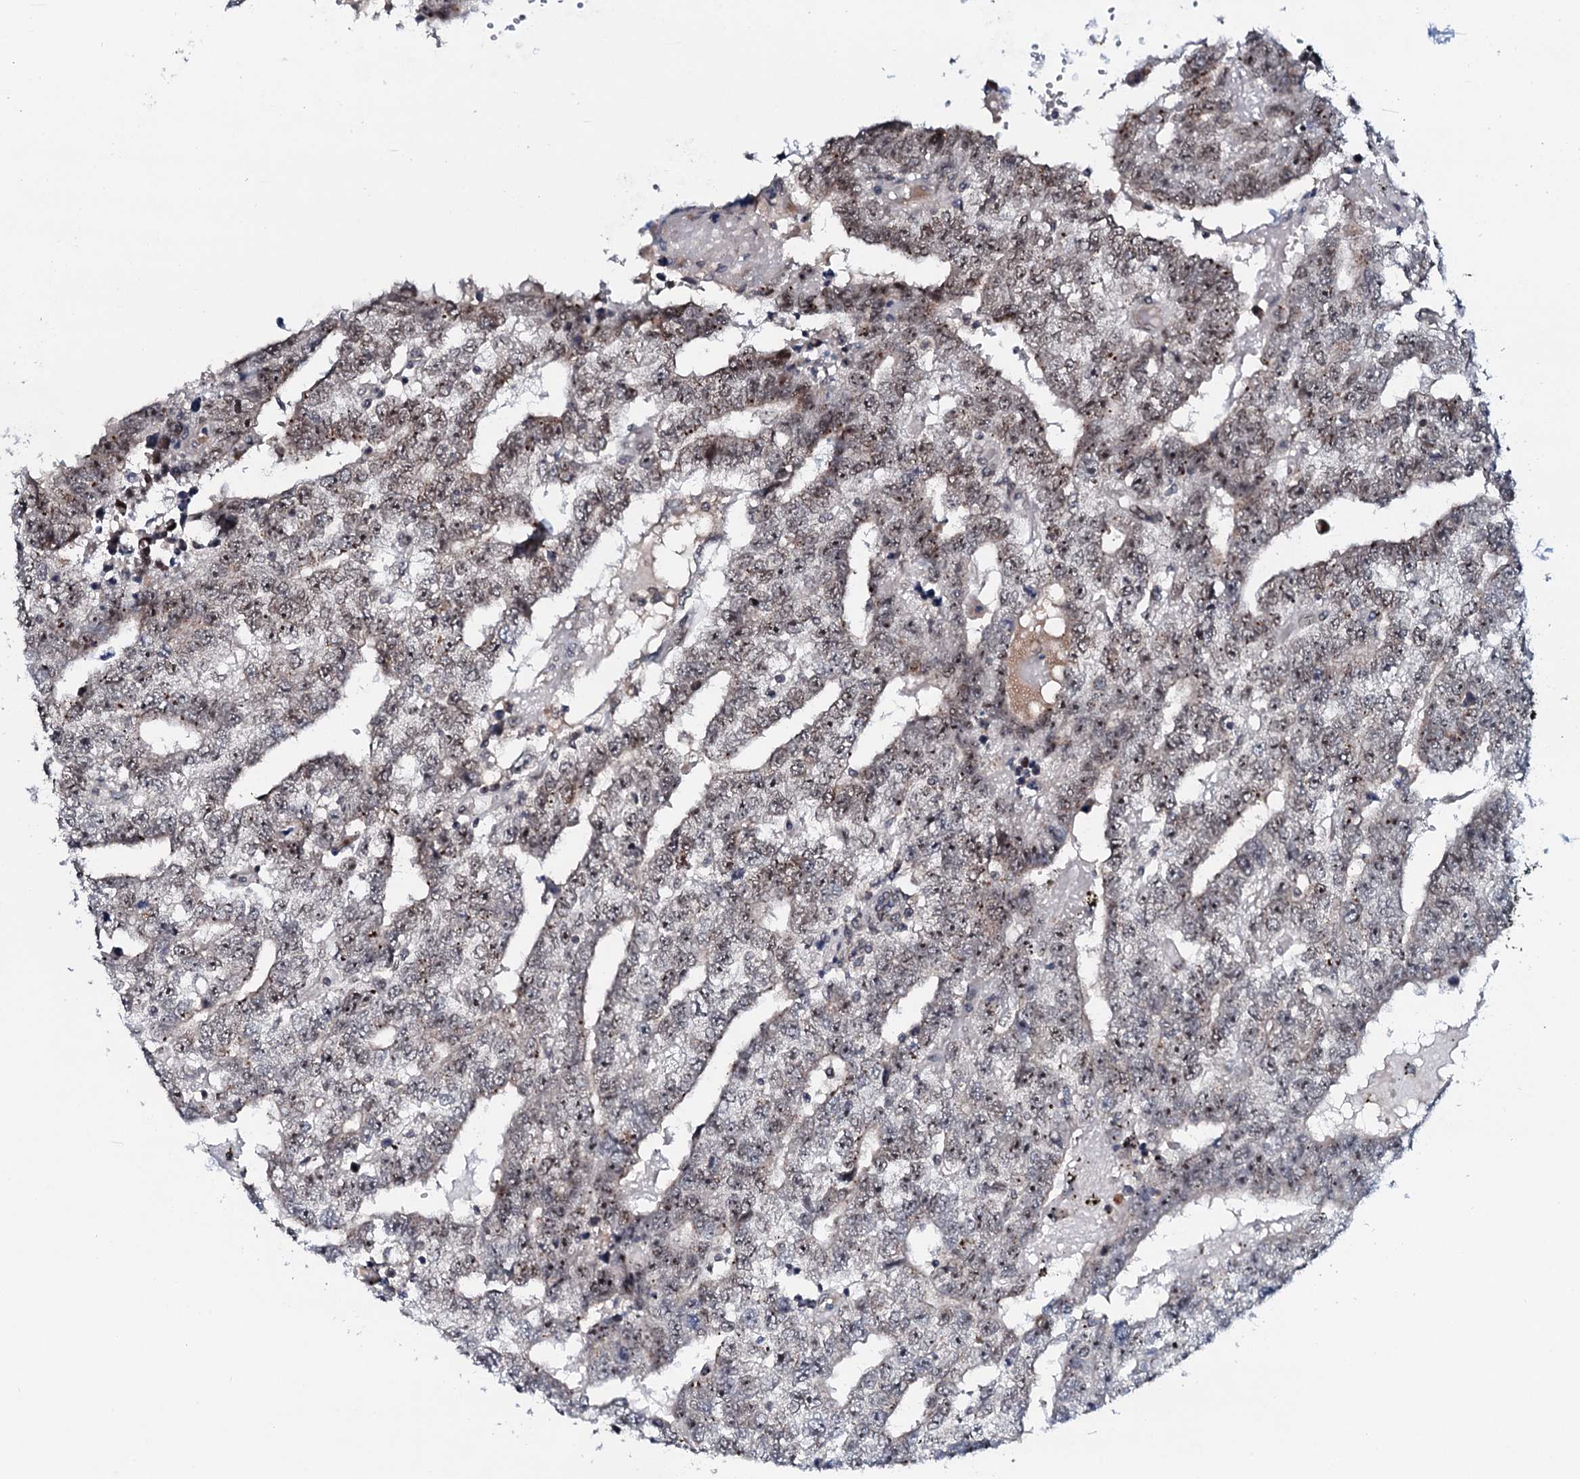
{"staining": {"intensity": "moderate", "quantity": "25%-75%", "location": "cytoplasmic/membranous"}, "tissue": "testis cancer", "cell_type": "Tumor cells", "image_type": "cancer", "snomed": [{"axis": "morphology", "description": "Carcinoma, Embryonal, NOS"}, {"axis": "topography", "description": "Testis"}], "caption": "The photomicrograph reveals a brown stain indicating the presence of a protein in the cytoplasmic/membranous of tumor cells in testis cancer (embryonal carcinoma).", "gene": "SNTA1", "patient": {"sex": "male", "age": 25}}